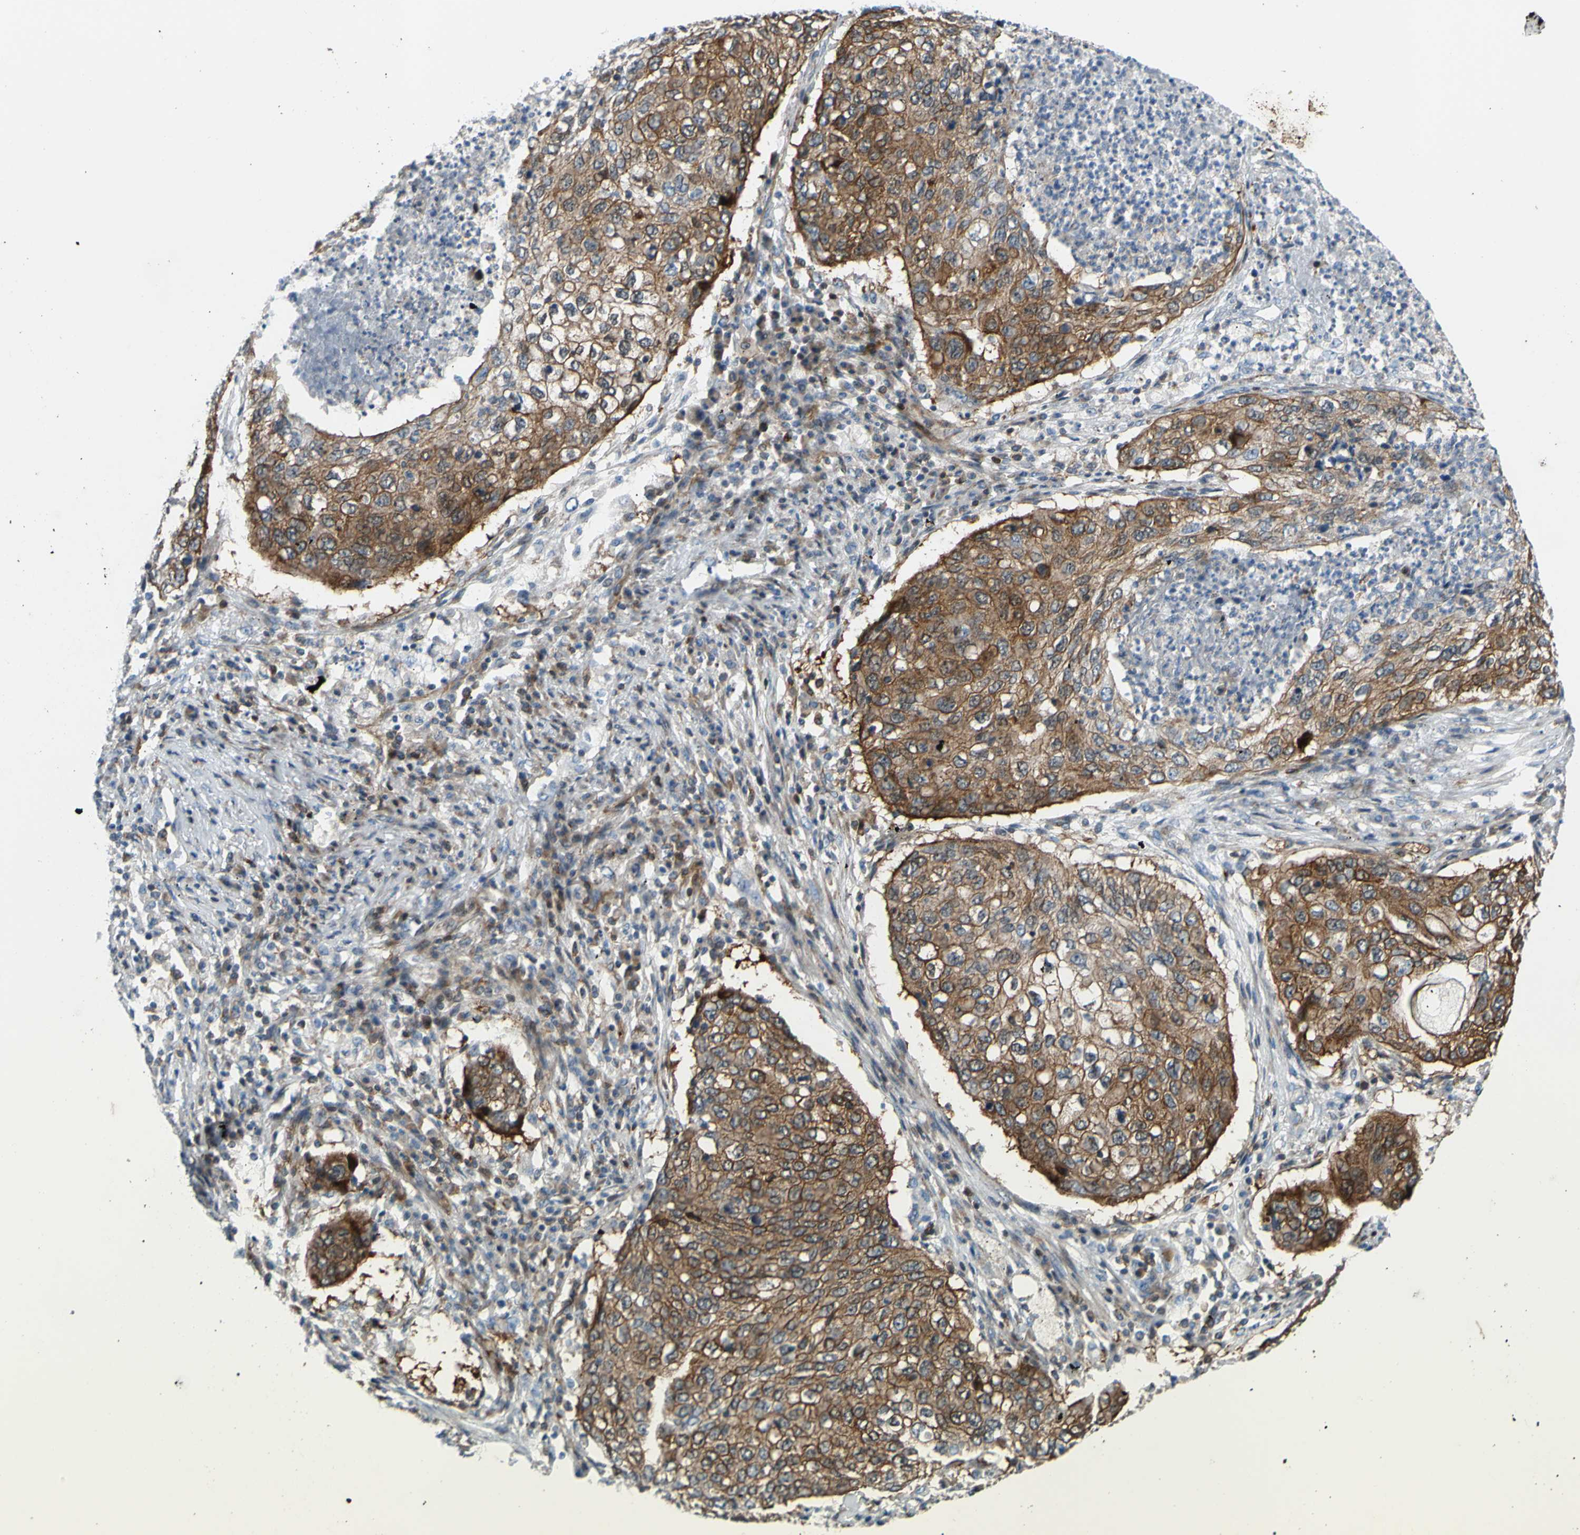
{"staining": {"intensity": "strong", "quantity": ">75%", "location": "cytoplasmic/membranous"}, "tissue": "lung cancer", "cell_type": "Tumor cells", "image_type": "cancer", "snomed": [{"axis": "morphology", "description": "Squamous cell carcinoma, NOS"}, {"axis": "topography", "description": "Lung"}], "caption": "The image shows staining of lung squamous cell carcinoma, revealing strong cytoplasmic/membranous protein expression (brown color) within tumor cells.", "gene": "PAK2", "patient": {"sex": "female", "age": 63}}